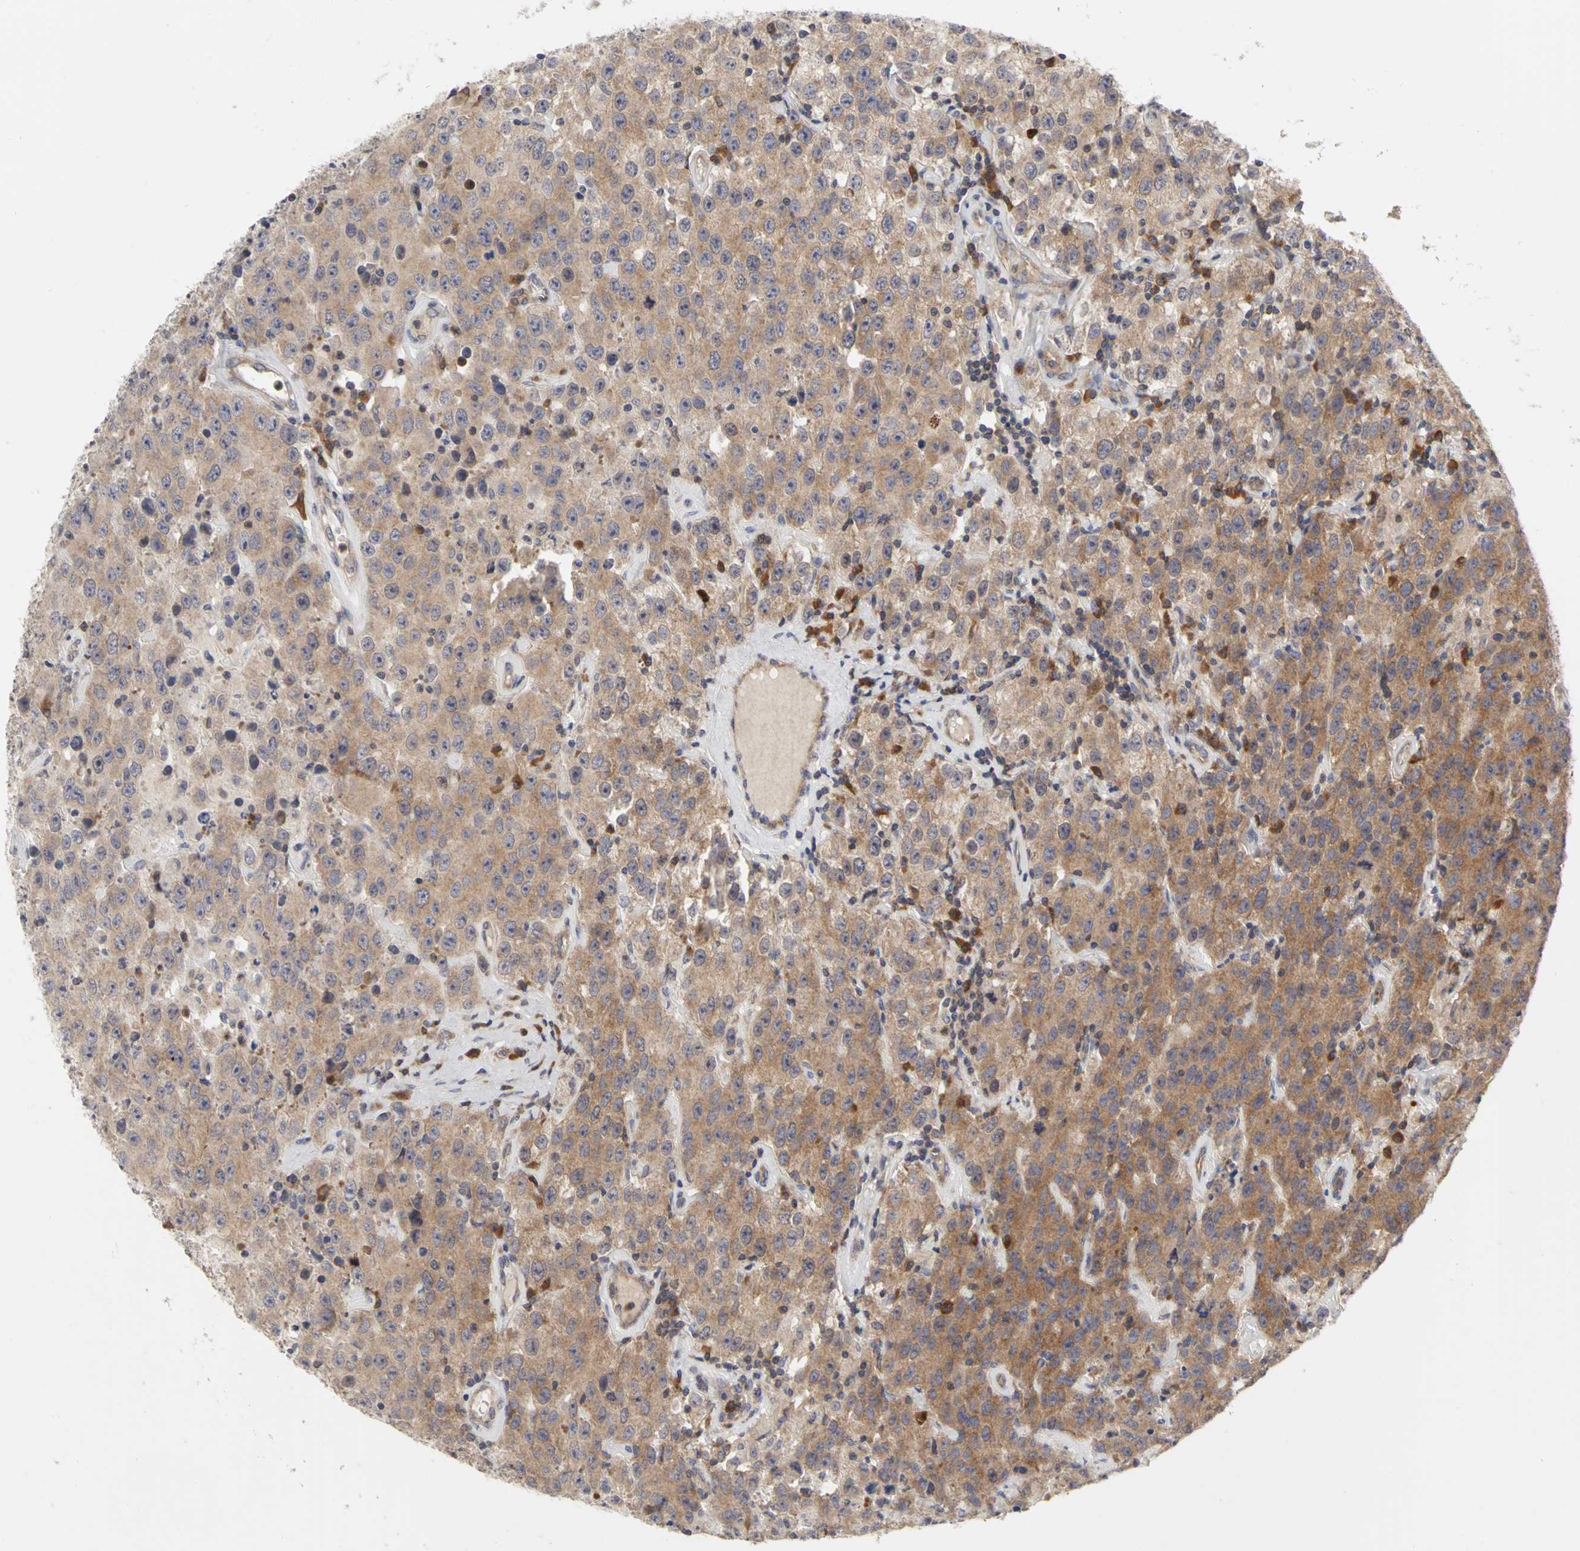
{"staining": {"intensity": "weak", "quantity": ">75%", "location": "cytoplasmic/membranous"}, "tissue": "testis cancer", "cell_type": "Tumor cells", "image_type": "cancer", "snomed": [{"axis": "morphology", "description": "Seminoma, NOS"}, {"axis": "topography", "description": "Testis"}], "caption": "Testis seminoma stained with DAB immunohistochemistry exhibits low levels of weak cytoplasmic/membranous expression in about >75% of tumor cells.", "gene": "IRAK1", "patient": {"sex": "male", "age": 52}}